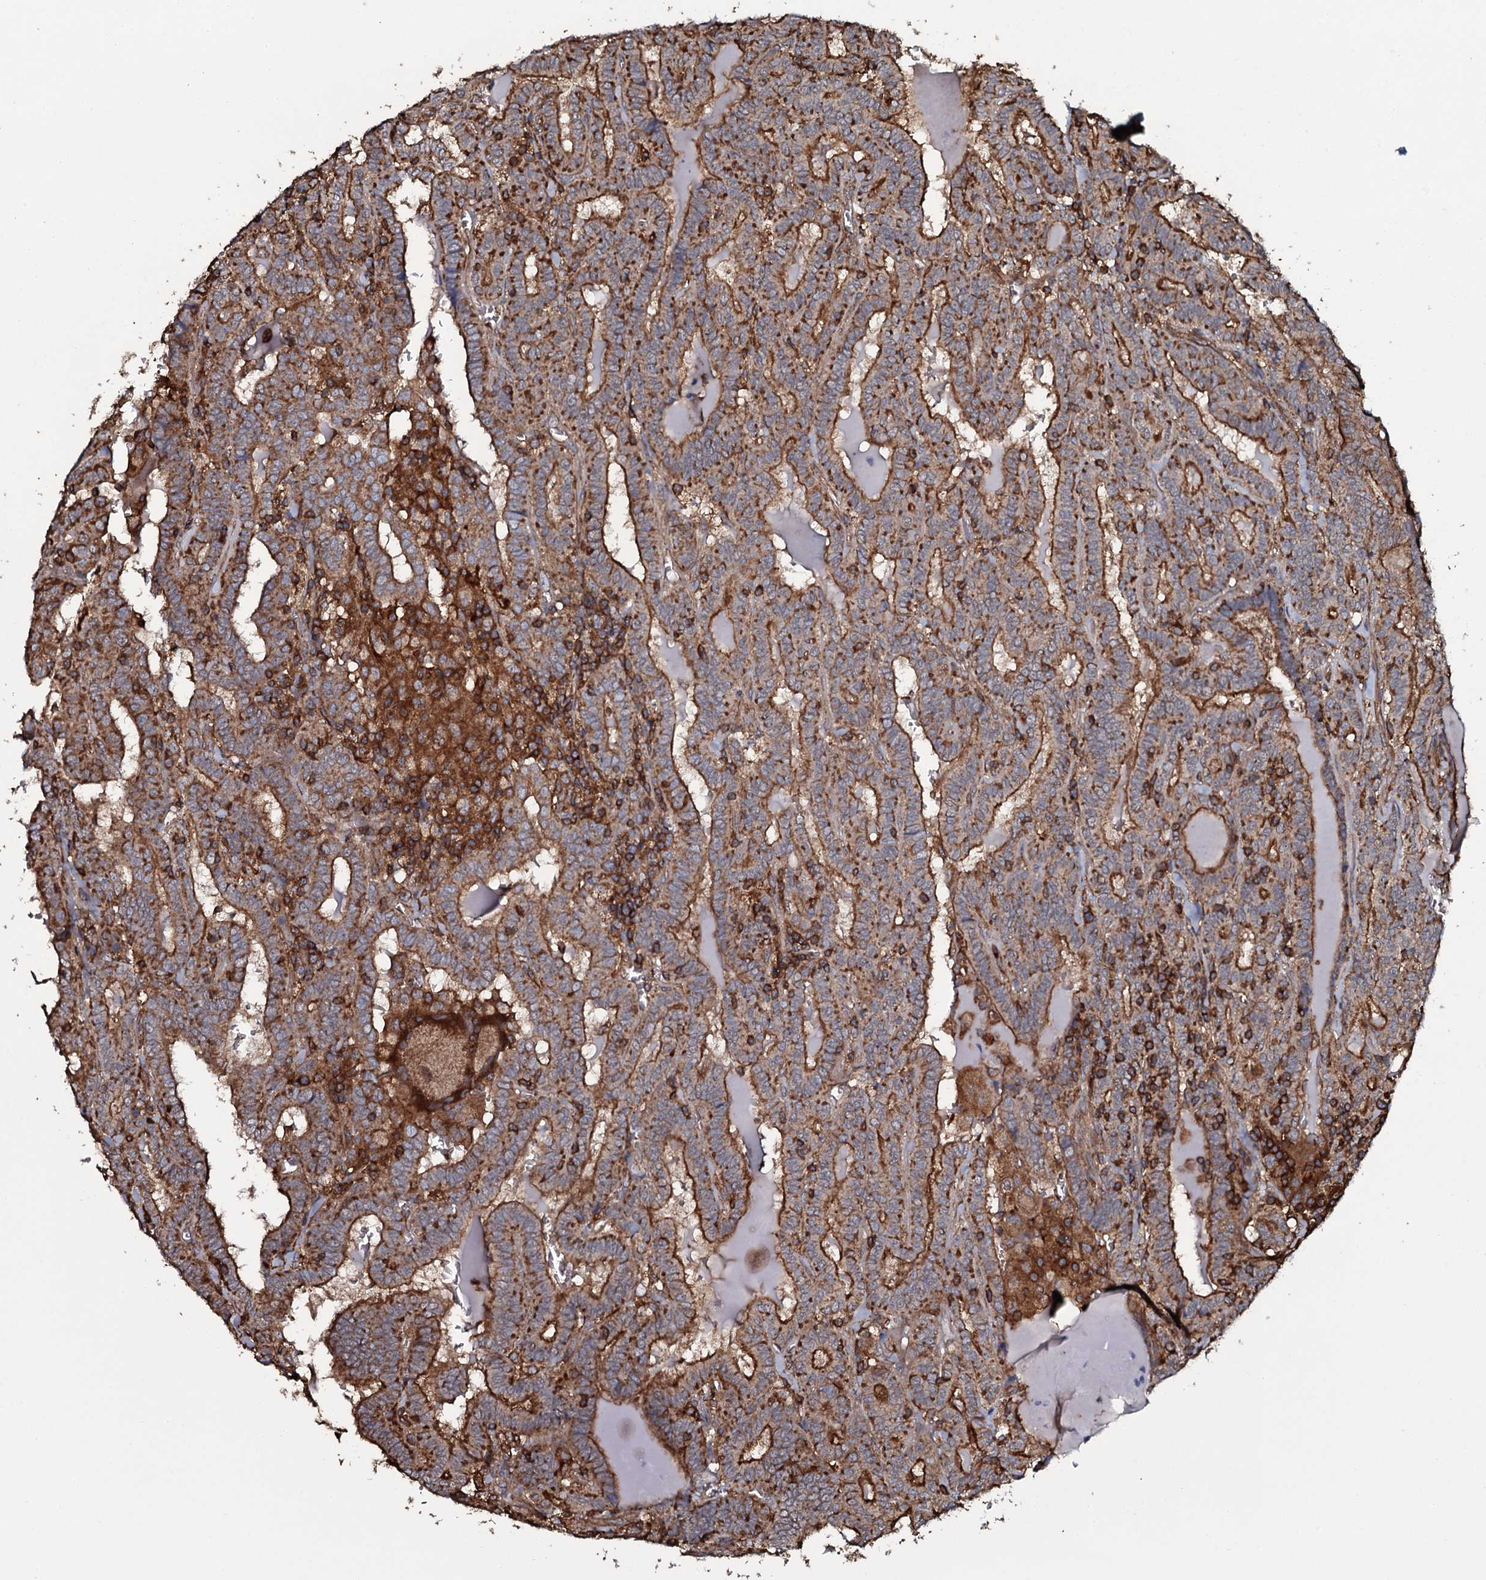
{"staining": {"intensity": "strong", "quantity": ">75%", "location": "cytoplasmic/membranous"}, "tissue": "thyroid cancer", "cell_type": "Tumor cells", "image_type": "cancer", "snomed": [{"axis": "morphology", "description": "Papillary adenocarcinoma, NOS"}, {"axis": "topography", "description": "Thyroid gland"}], "caption": "Immunohistochemistry of papillary adenocarcinoma (thyroid) demonstrates high levels of strong cytoplasmic/membranous staining in approximately >75% of tumor cells. Nuclei are stained in blue.", "gene": "VWA8", "patient": {"sex": "female", "age": 72}}